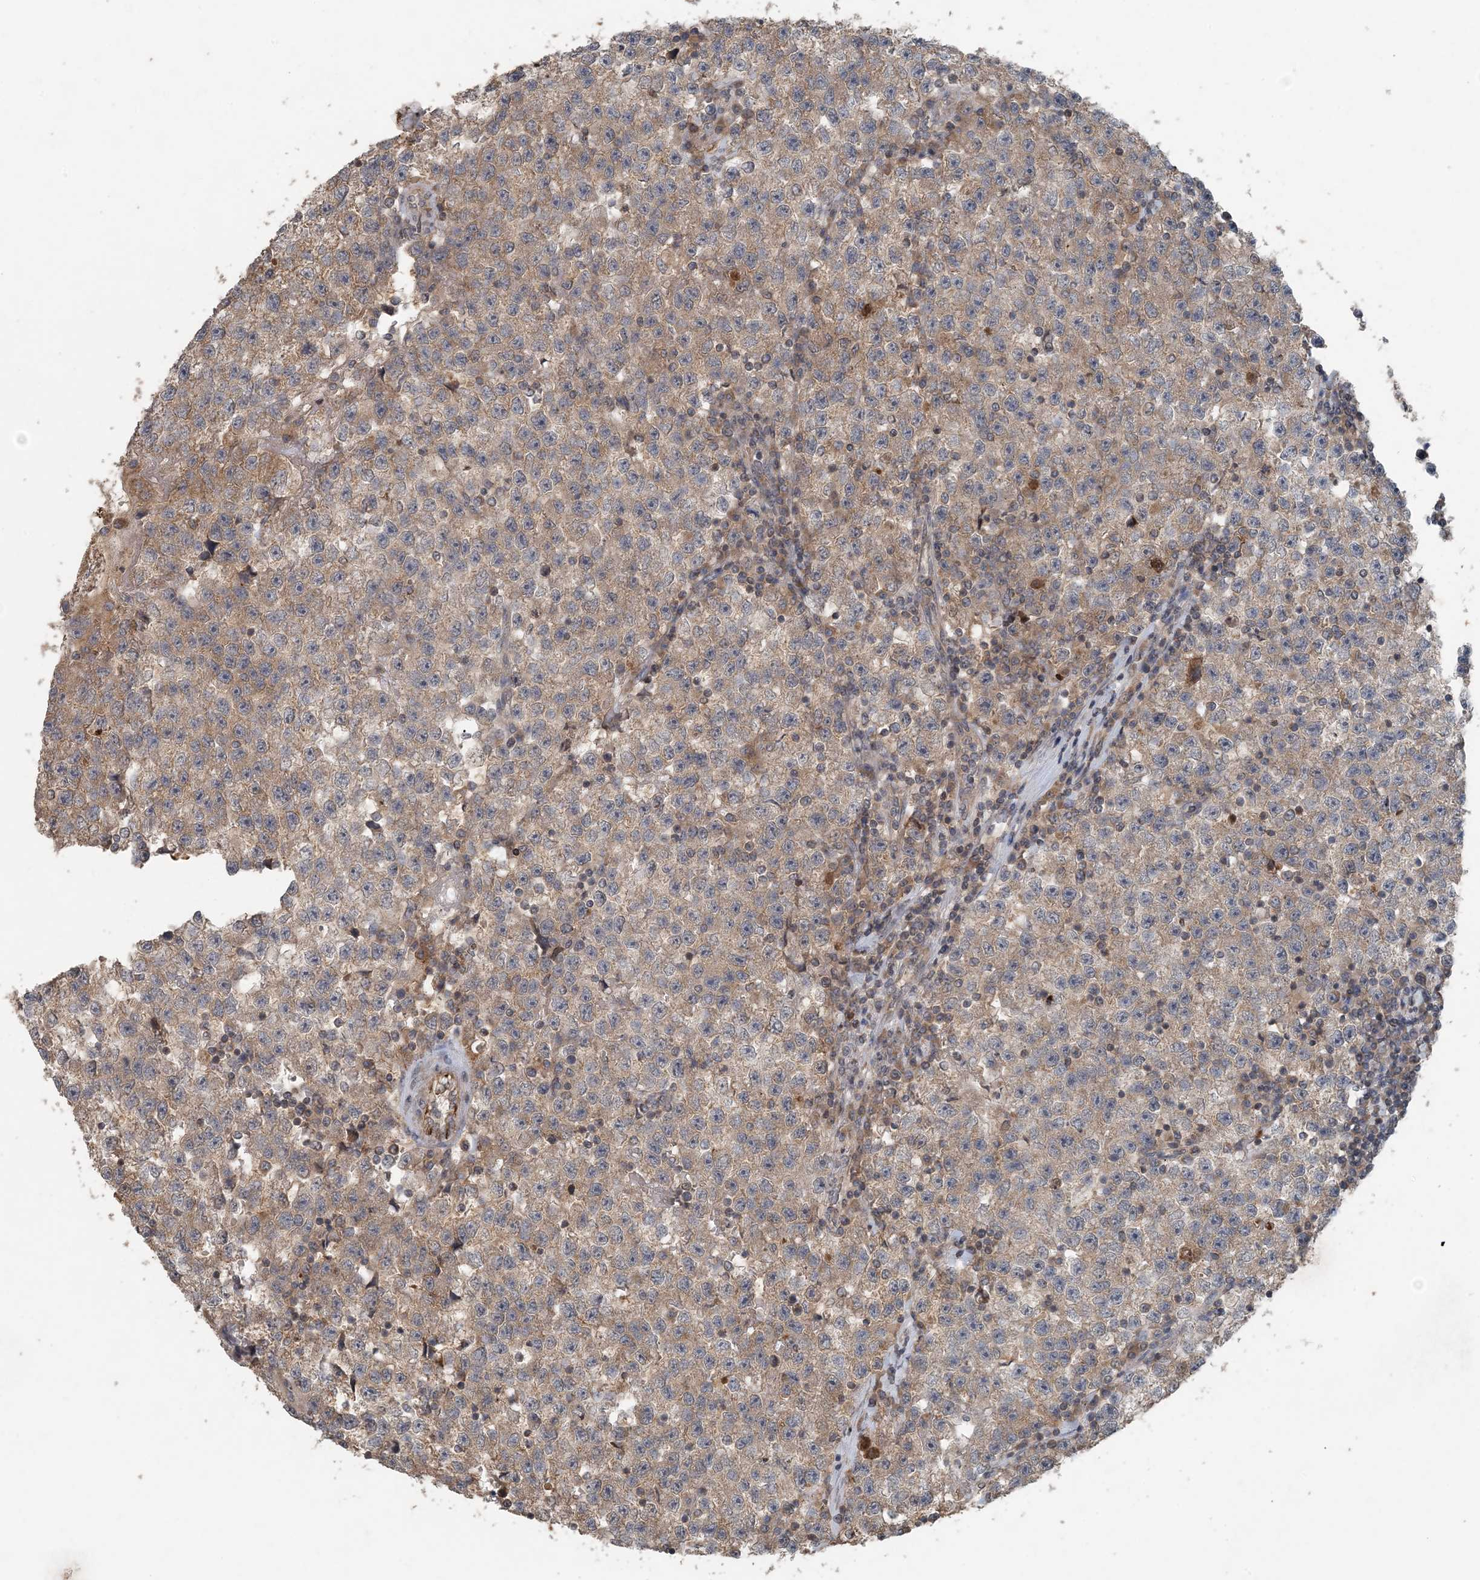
{"staining": {"intensity": "weak", "quantity": ">75%", "location": "cytoplasmic/membranous"}, "tissue": "testis cancer", "cell_type": "Tumor cells", "image_type": "cancer", "snomed": [{"axis": "morphology", "description": "Seminoma, NOS"}, {"axis": "topography", "description": "Testis"}], "caption": "Immunohistochemical staining of seminoma (testis) exhibits low levels of weak cytoplasmic/membranous staining in about >75% of tumor cells.", "gene": "MYO9B", "patient": {"sex": "male", "age": 22}}